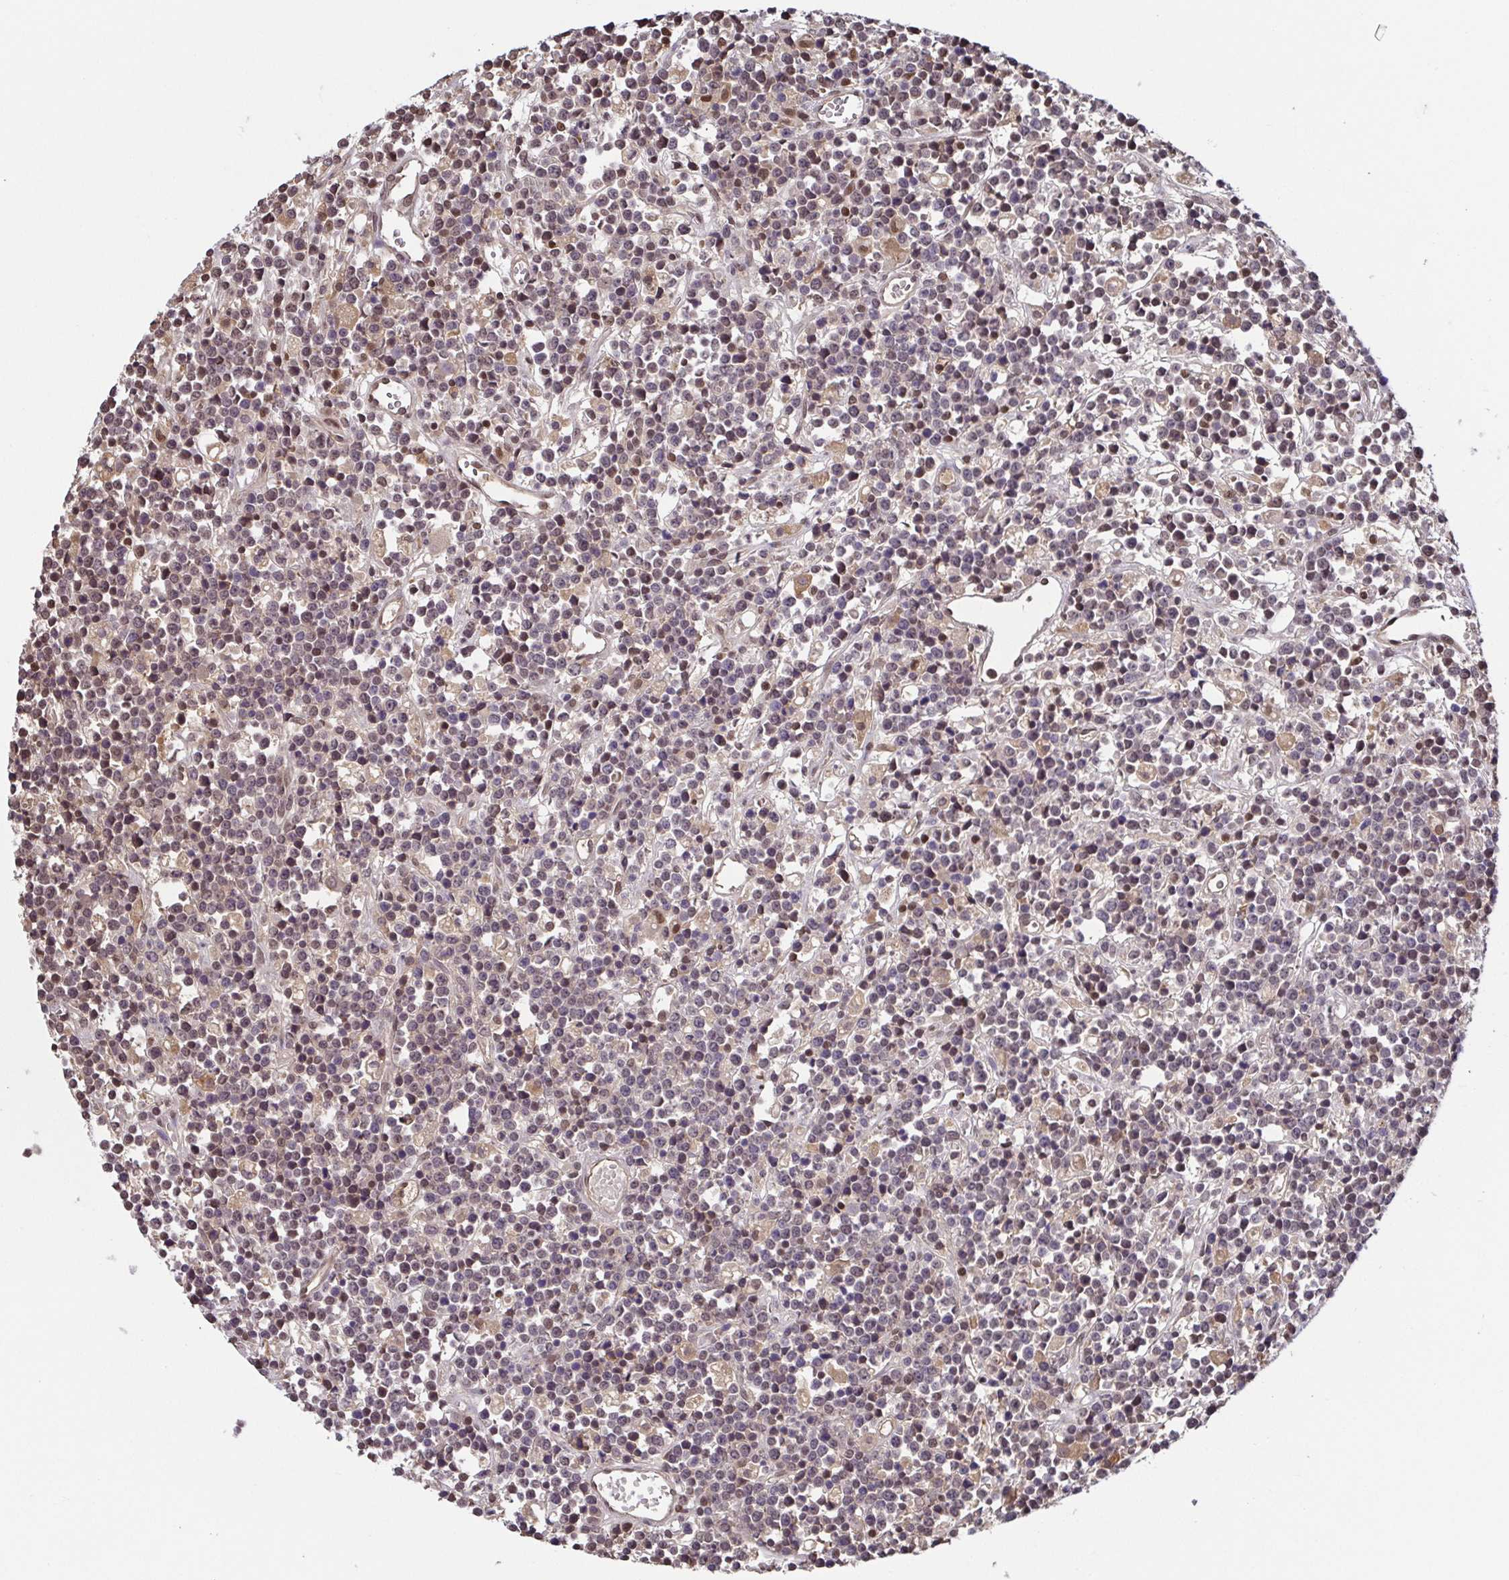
{"staining": {"intensity": "weak", "quantity": ">75%", "location": "cytoplasmic/membranous,nuclear"}, "tissue": "lymphoma", "cell_type": "Tumor cells", "image_type": "cancer", "snomed": [{"axis": "morphology", "description": "Malignant lymphoma, non-Hodgkin's type, High grade"}, {"axis": "topography", "description": "Ovary"}], "caption": "This is a photomicrograph of IHC staining of malignant lymphoma, non-Hodgkin's type (high-grade), which shows weak expression in the cytoplasmic/membranous and nuclear of tumor cells.", "gene": "PSMB9", "patient": {"sex": "female", "age": 56}}